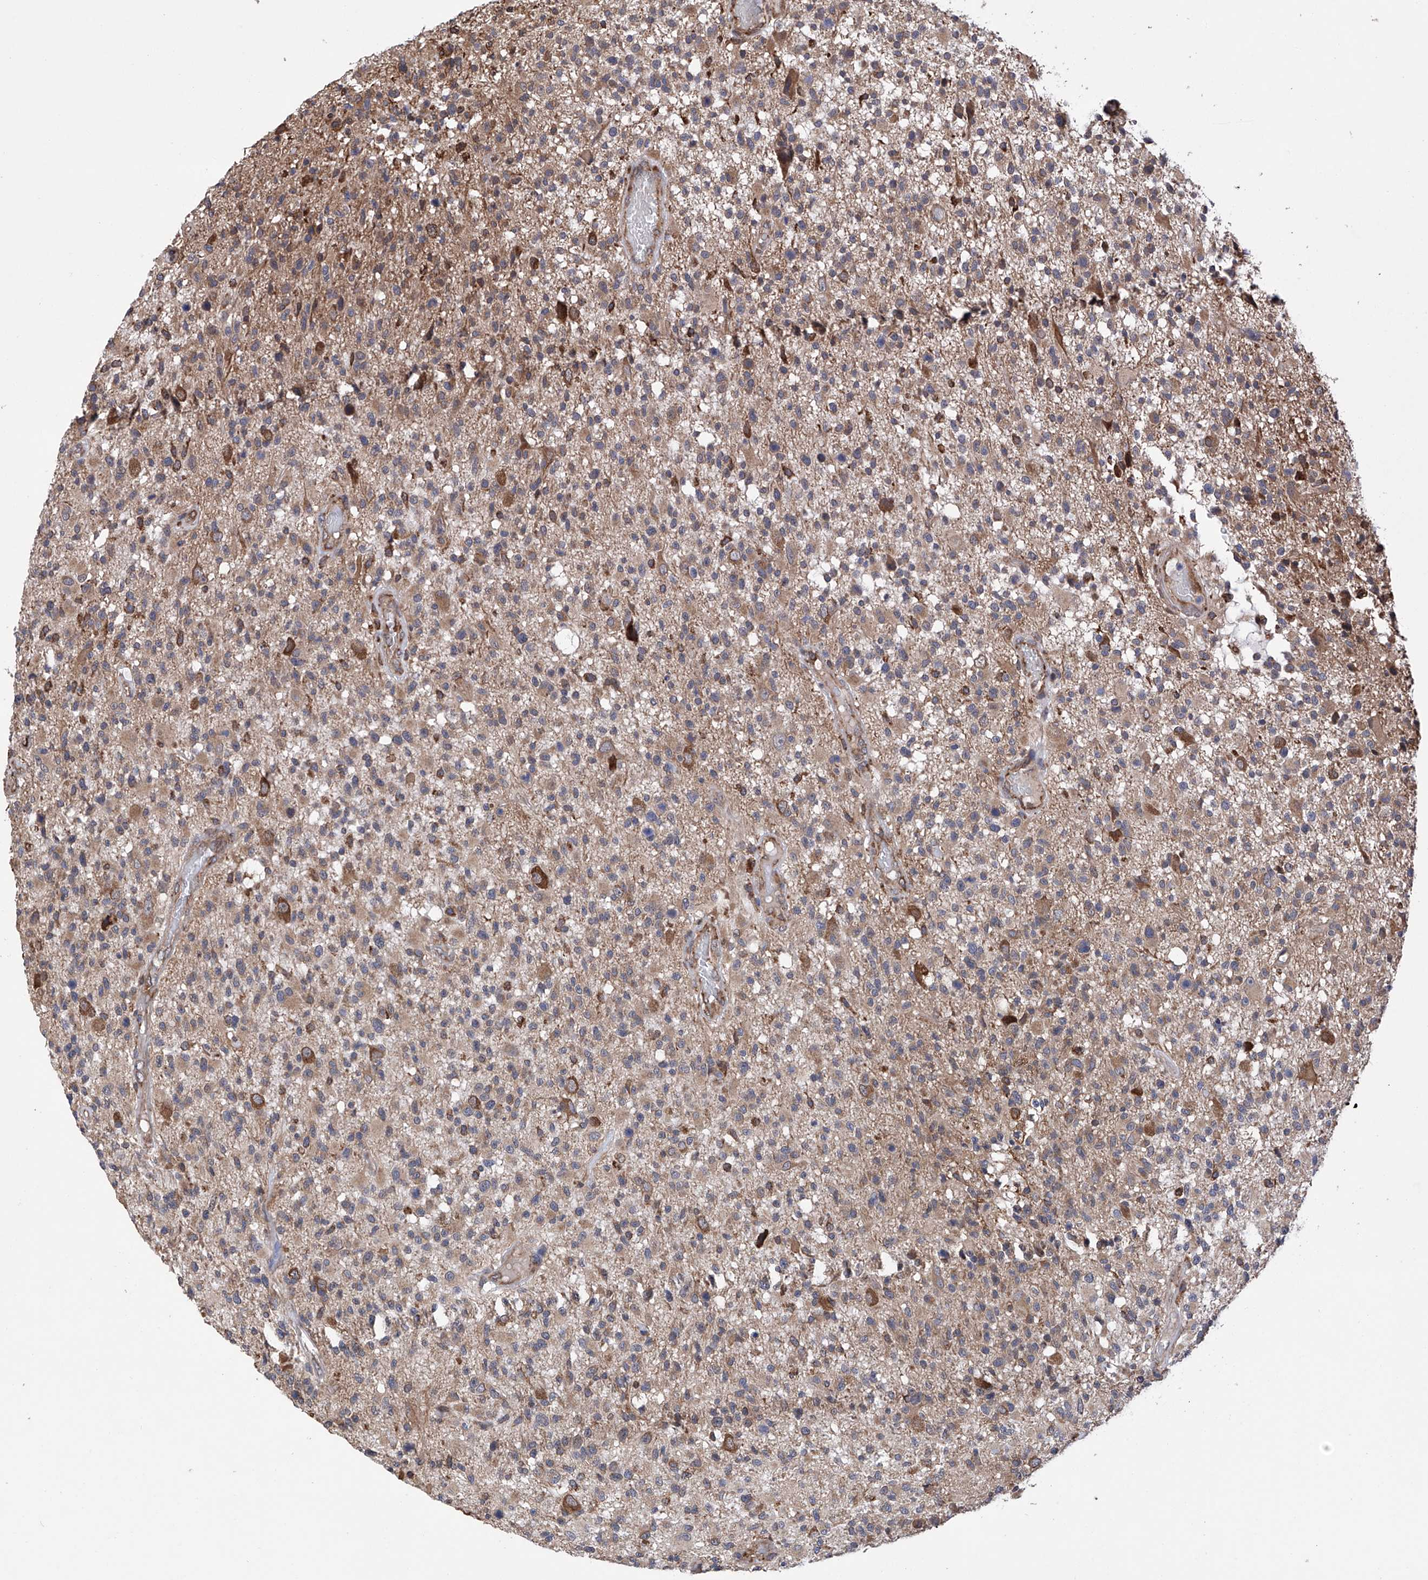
{"staining": {"intensity": "weak", "quantity": ">75%", "location": "cytoplasmic/membranous"}, "tissue": "glioma", "cell_type": "Tumor cells", "image_type": "cancer", "snomed": [{"axis": "morphology", "description": "Glioma, malignant, High grade"}, {"axis": "morphology", "description": "Glioblastoma, NOS"}, {"axis": "topography", "description": "Brain"}], "caption": "High-power microscopy captured an immunohistochemistry (IHC) histopathology image of glioblastoma, revealing weak cytoplasmic/membranous expression in approximately >75% of tumor cells.", "gene": "DNAH8", "patient": {"sex": "male", "age": 60}}